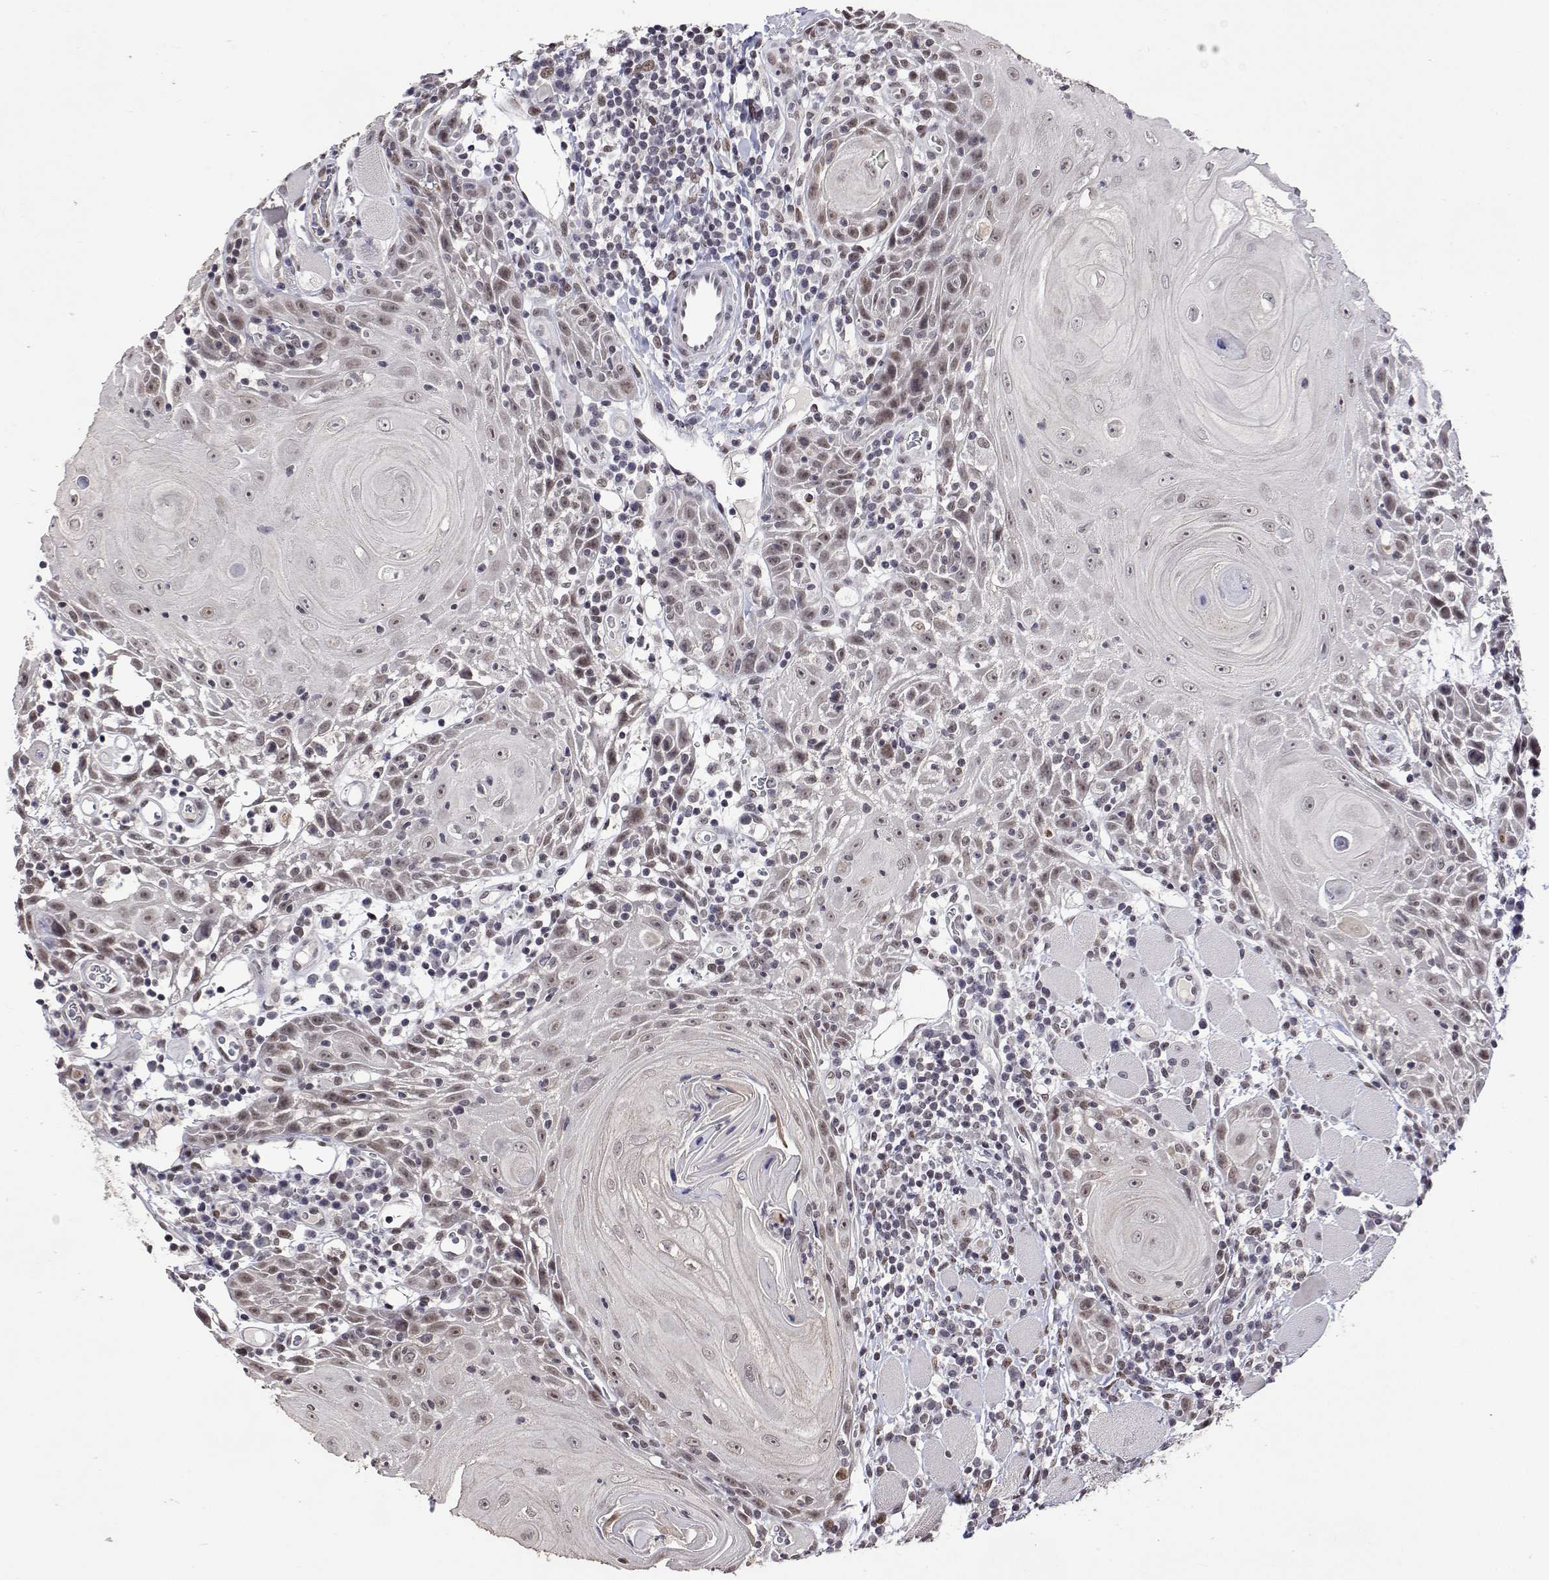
{"staining": {"intensity": "moderate", "quantity": "<25%", "location": "nuclear"}, "tissue": "head and neck cancer", "cell_type": "Tumor cells", "image_type": "cancer", "snomed": [{"axis": "morphology", "description": "Squamous cell carcinoma, NOS"}, {"axis": "topography", "description": "Head-Neck"}], "caption": "This is an image of immunohistochemistry (IHC) staining of head and neck squamous cell carcinoma, which shows moderate positivity in the nuclear of tumor cells.", "gene": "HNRNPA0", "patient": {"sex": "male", "age": 52}}